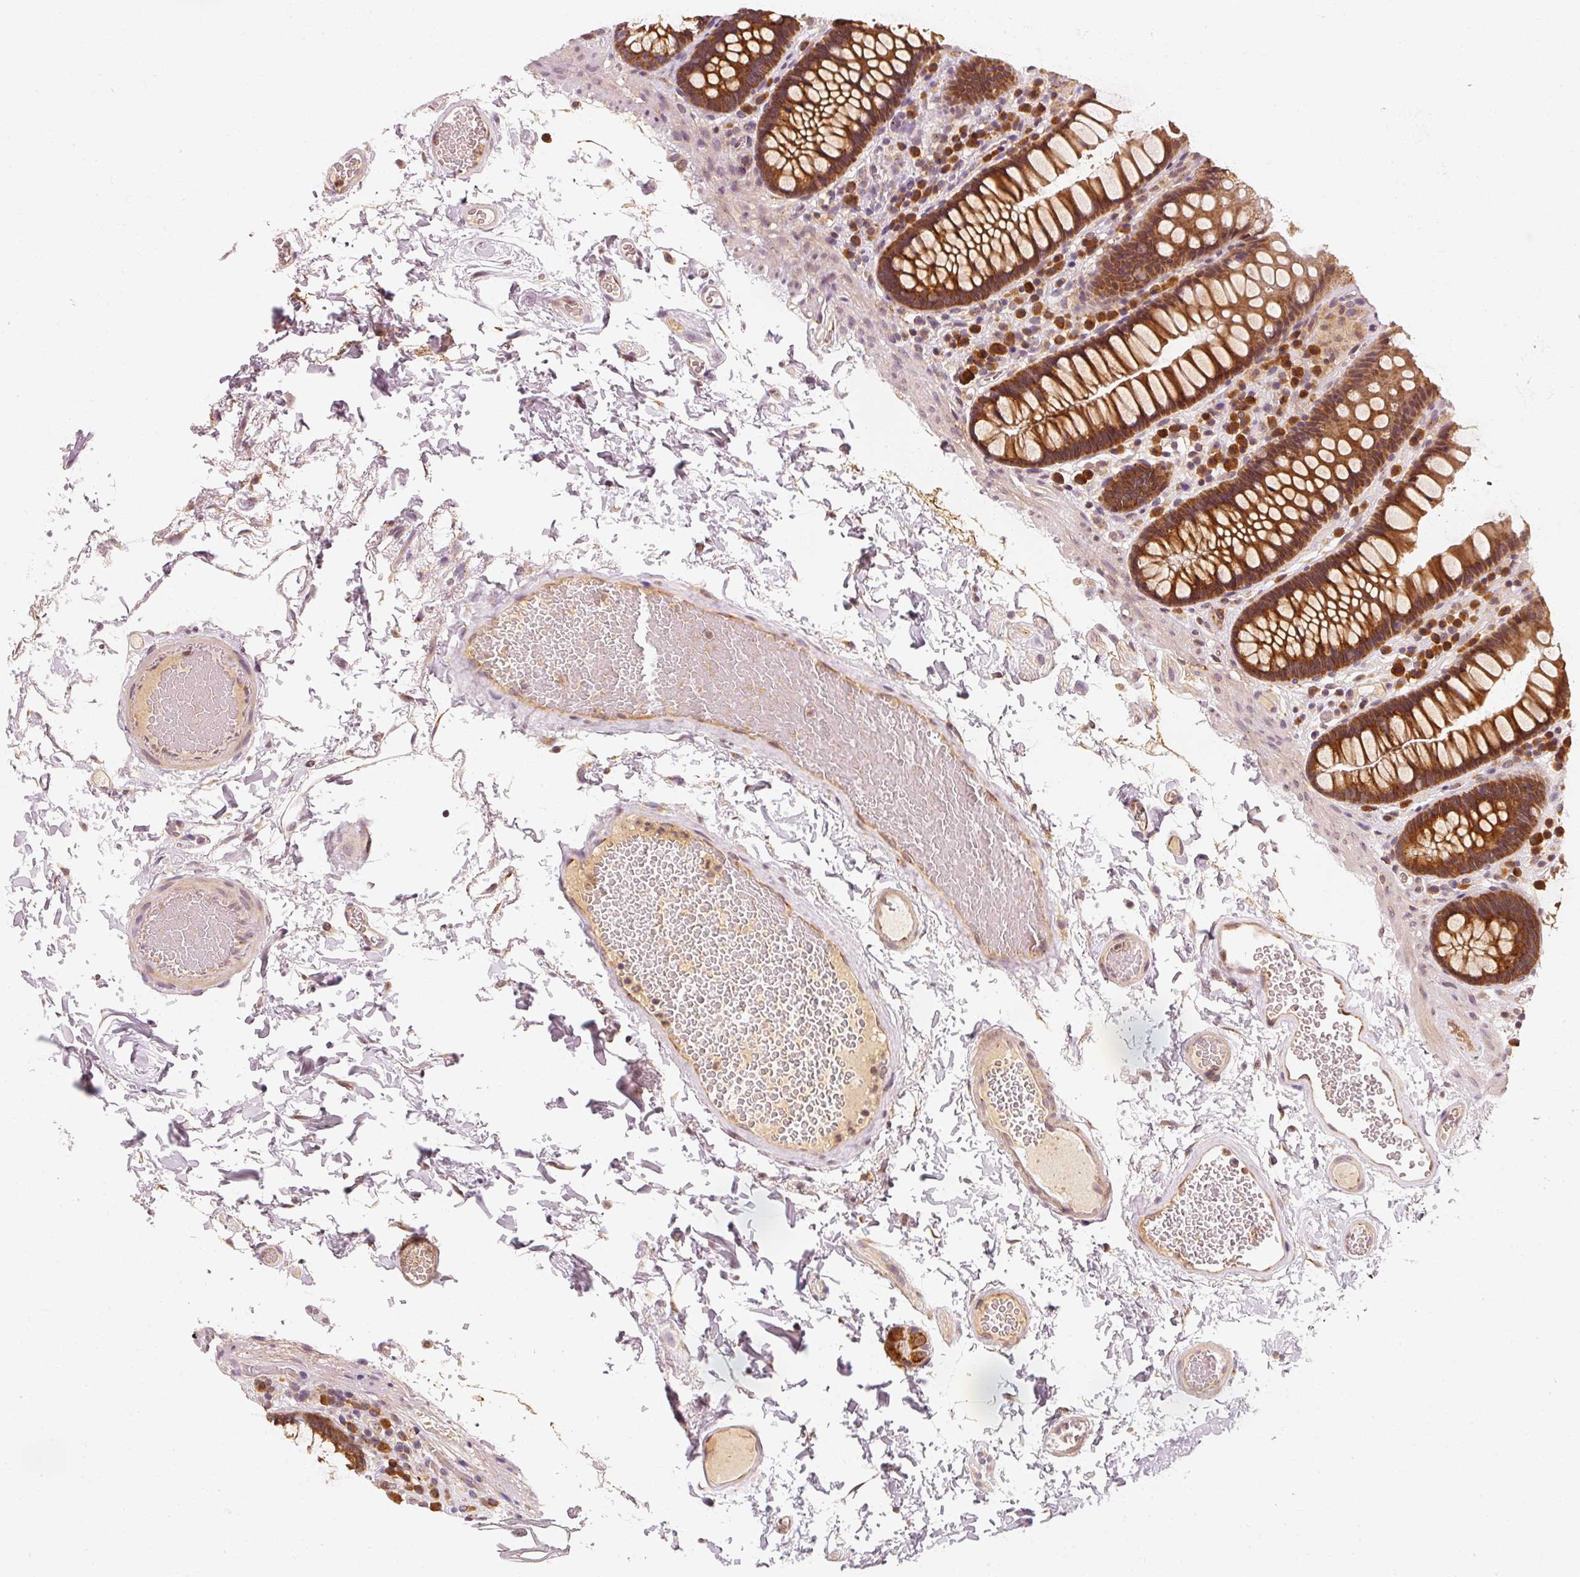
{"staining": {"intensity": "moderate", "quantity": "25%-75%", "location": "cytoplasmic/membranous"}, "tissue": "colon", "cell_type": "Endothelial cells", "image_type": "normal", "snomed": [{"axis": "morphology", "description": "Normal tissue, NOS"}, {"axis": "topography", "description": "Colon"}, {"axis": "topography", "description": "Peripheral nerve tissue"}], "caption": "A brown stain labels moderate cytoplasmic/membranous positivity of a protein in endothelial cells of benign colon. Immunohistochemistry stains the protein of interest in brown and the nuclei are stained blue.", "gene": "EEF1A1", "patient": {"sex": "male", "age": 84}}